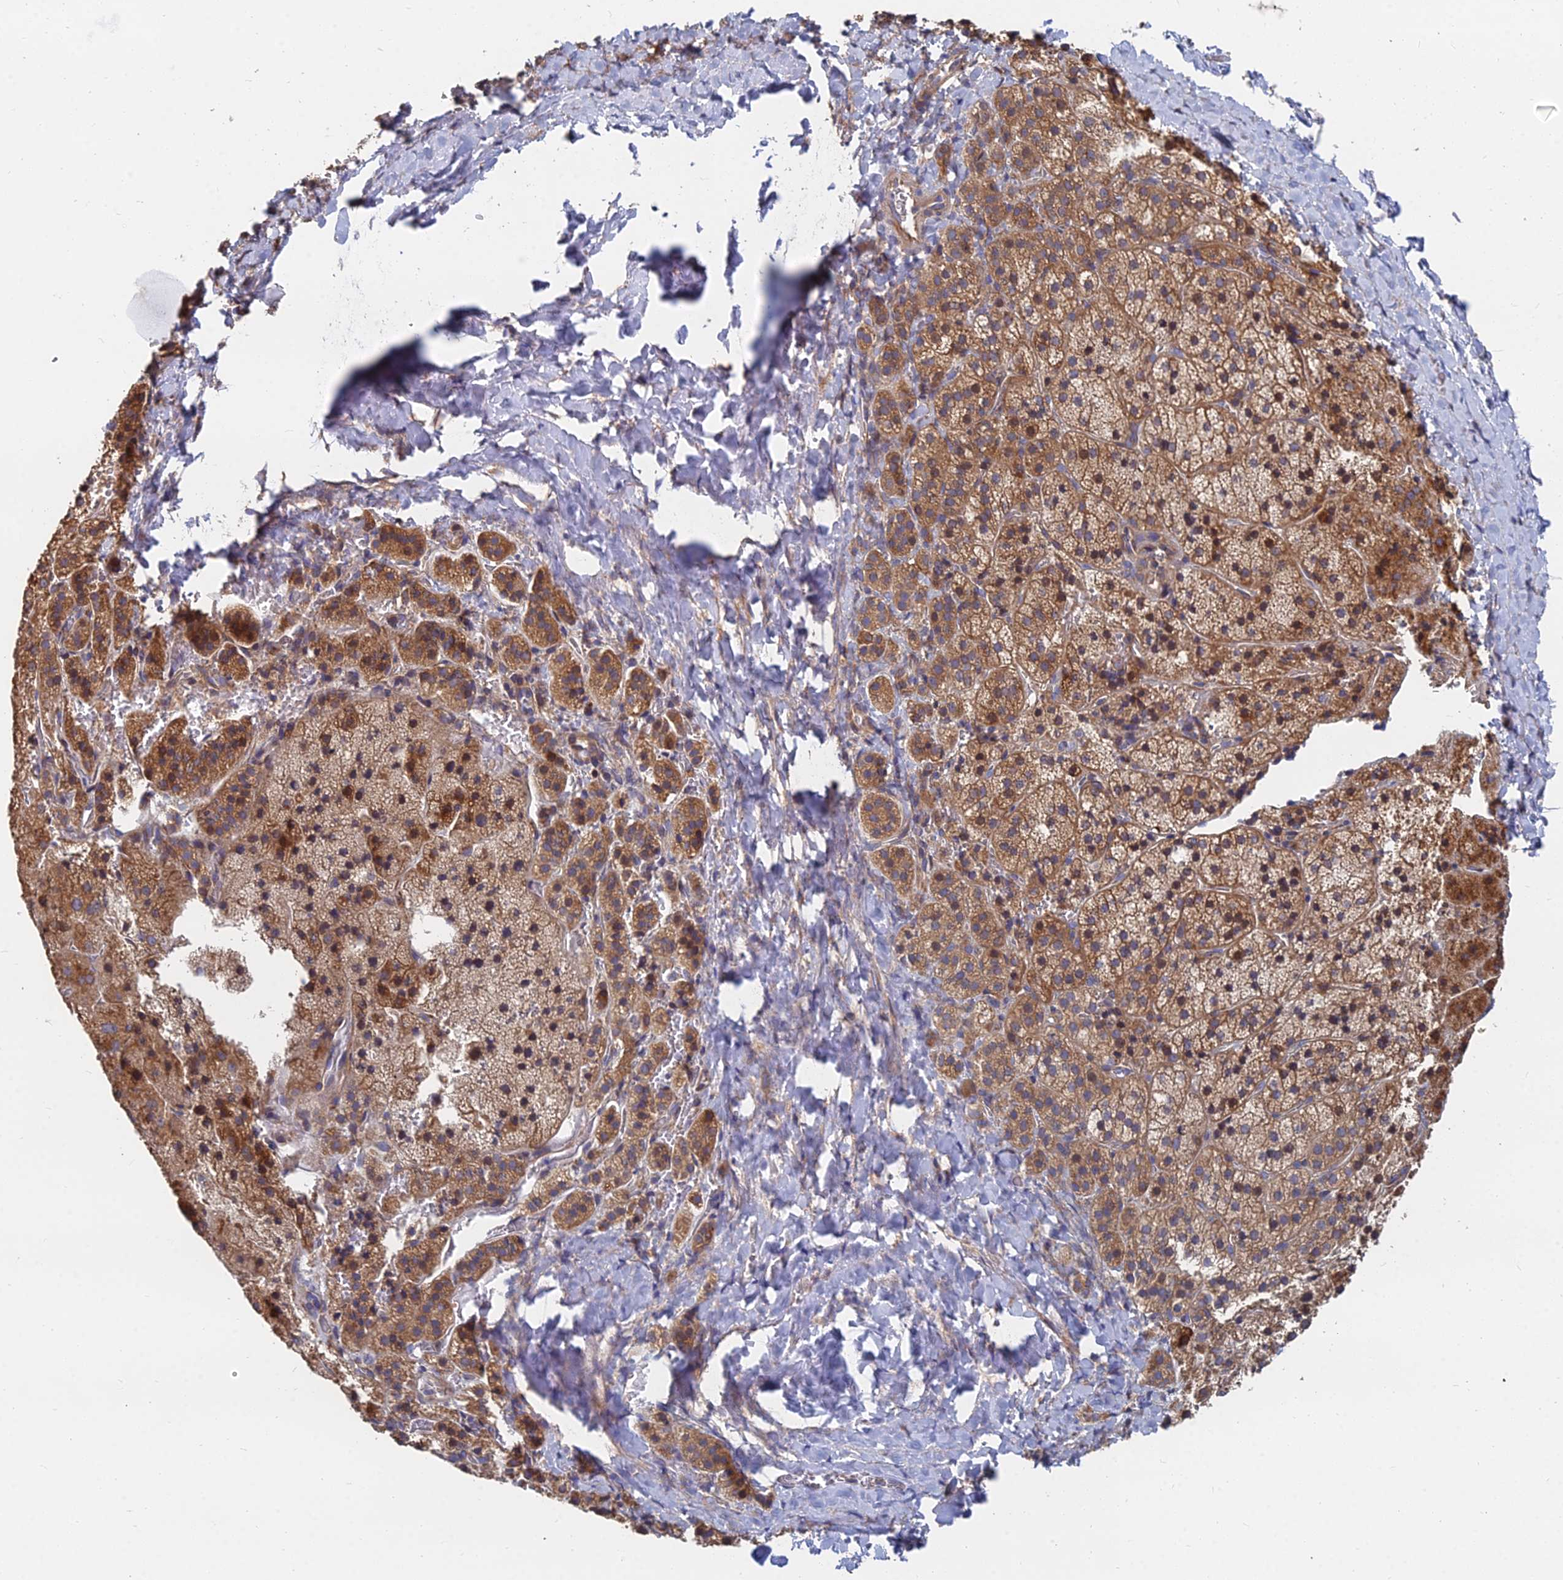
{"staining": {"intensity": "moderate", "quantity": ">75%", "location": "cytoplasmic/membranous"}, "tissue": "adrenal gland", "cell_type": "Glandular cells", "image_type": "normal", "snomed": [{"axis": "morphology", "description": "Normal tissue, NOS"}, {"axis": "topography", "description": "Adrenal gland"}], "caption": "Approximately >75% of glandular cells in unremarkable human adrenal gland display moderate cytoplasmic/membranous protein staining as visualized by brown immunohistochemical staining.", "gene": "CCZ1B", "patient": {"sex": "female", "age": 44}}